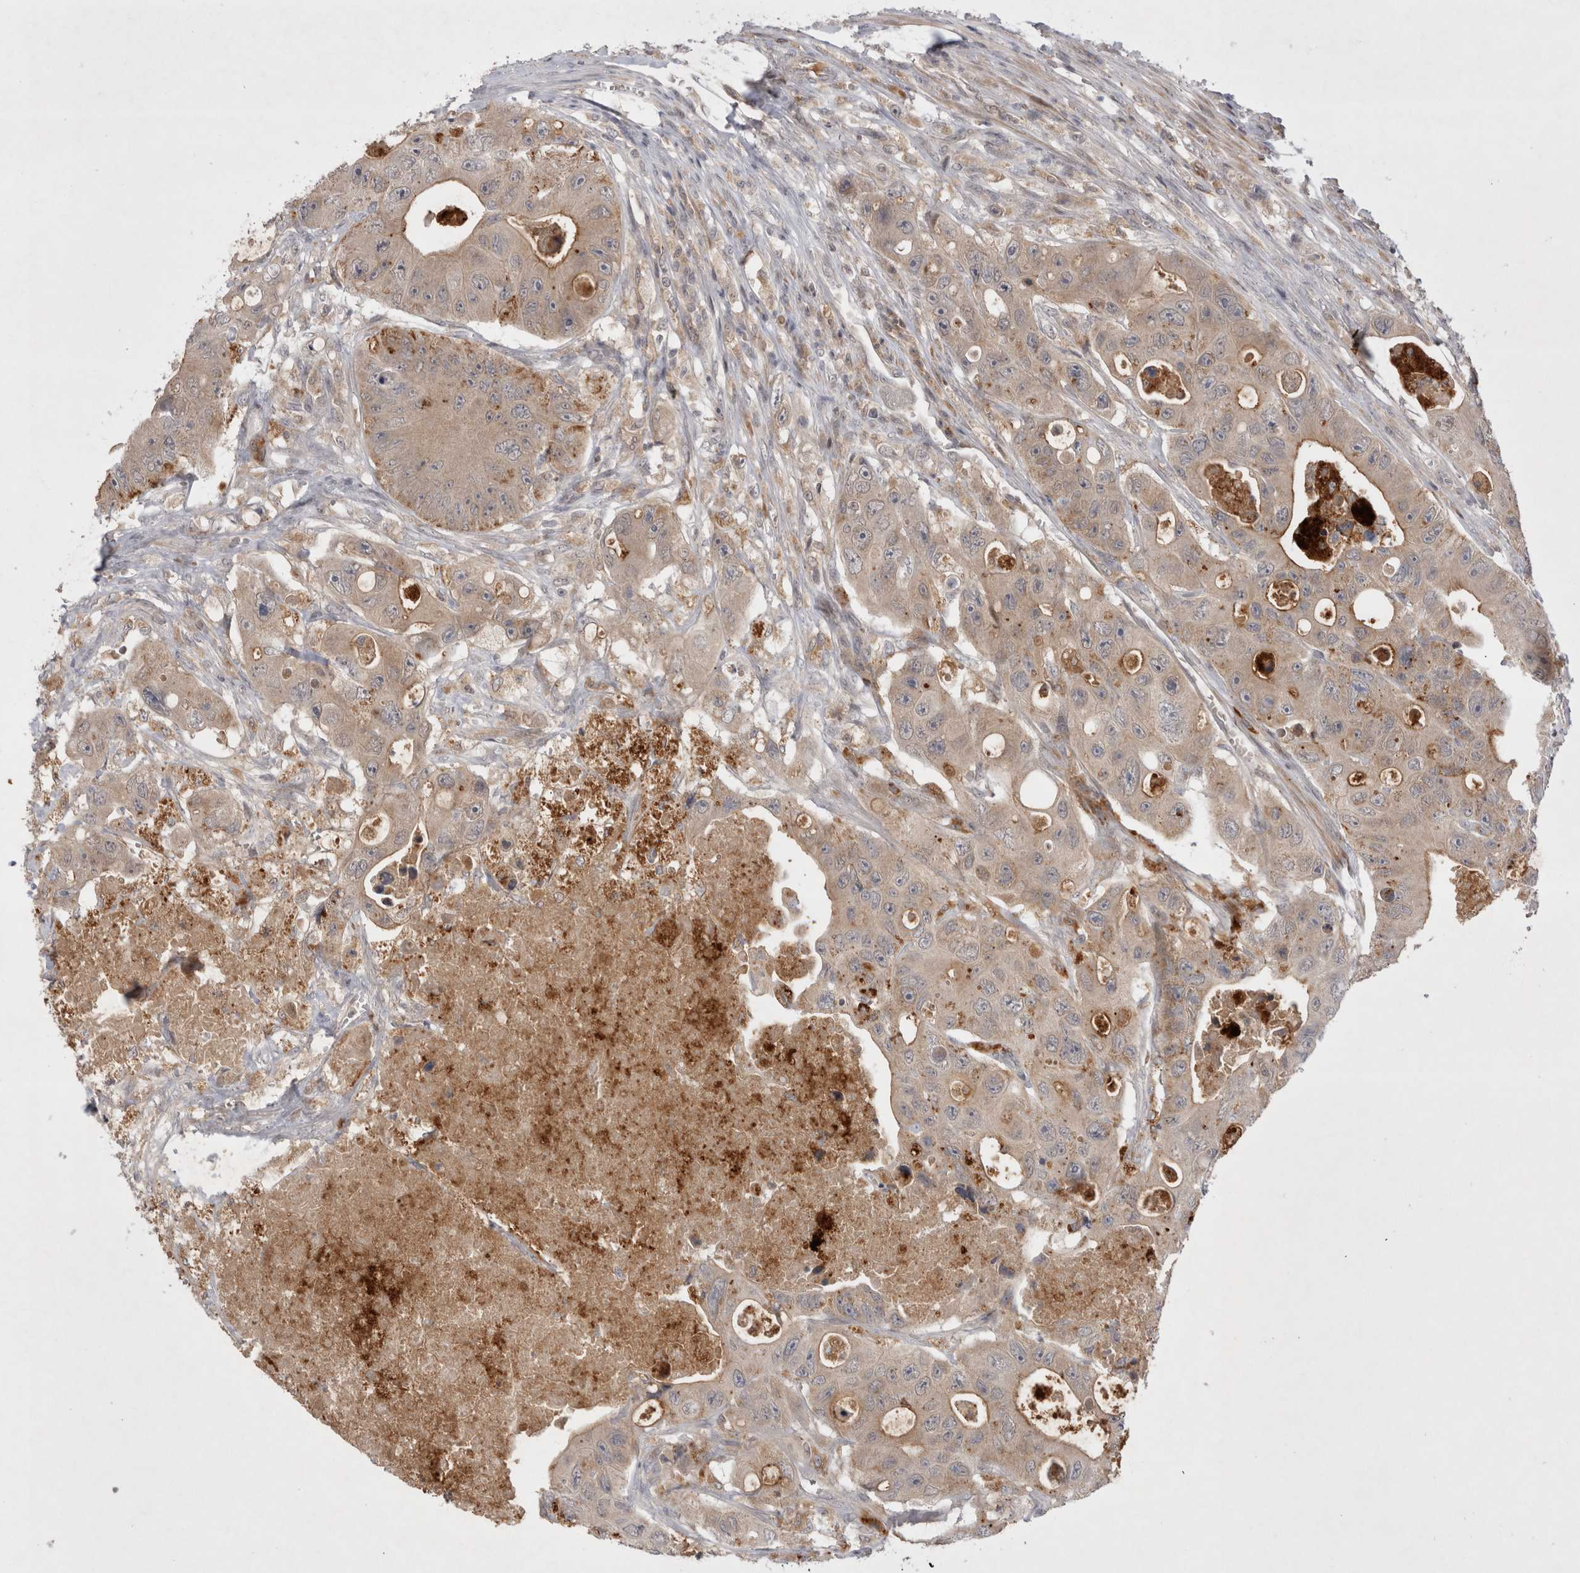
{"staining": {"intensity": "weak", "quantity": "25%-75%", "location": "cytoplasmic/membranous"}, "tissue": "colorectal cancer", "cell_type": "Tumor cells", "image_type": "cancer", "snomed": [{"axis": "morphology", "description": "Adenocarcinoma, NOS"}, {"axis": "topography", "description": "Colon"}], "caption": "Immunohistochemical staining of colorectal cancer displays low levels of weak cytoplasmic/membranous expression in about 25%-75% of tumor cells. (Brightfield microscopy of DAB IHC at high magnification).", "gene": "PLEKHM1", "patient": {"sex": "female", "age": 46}}